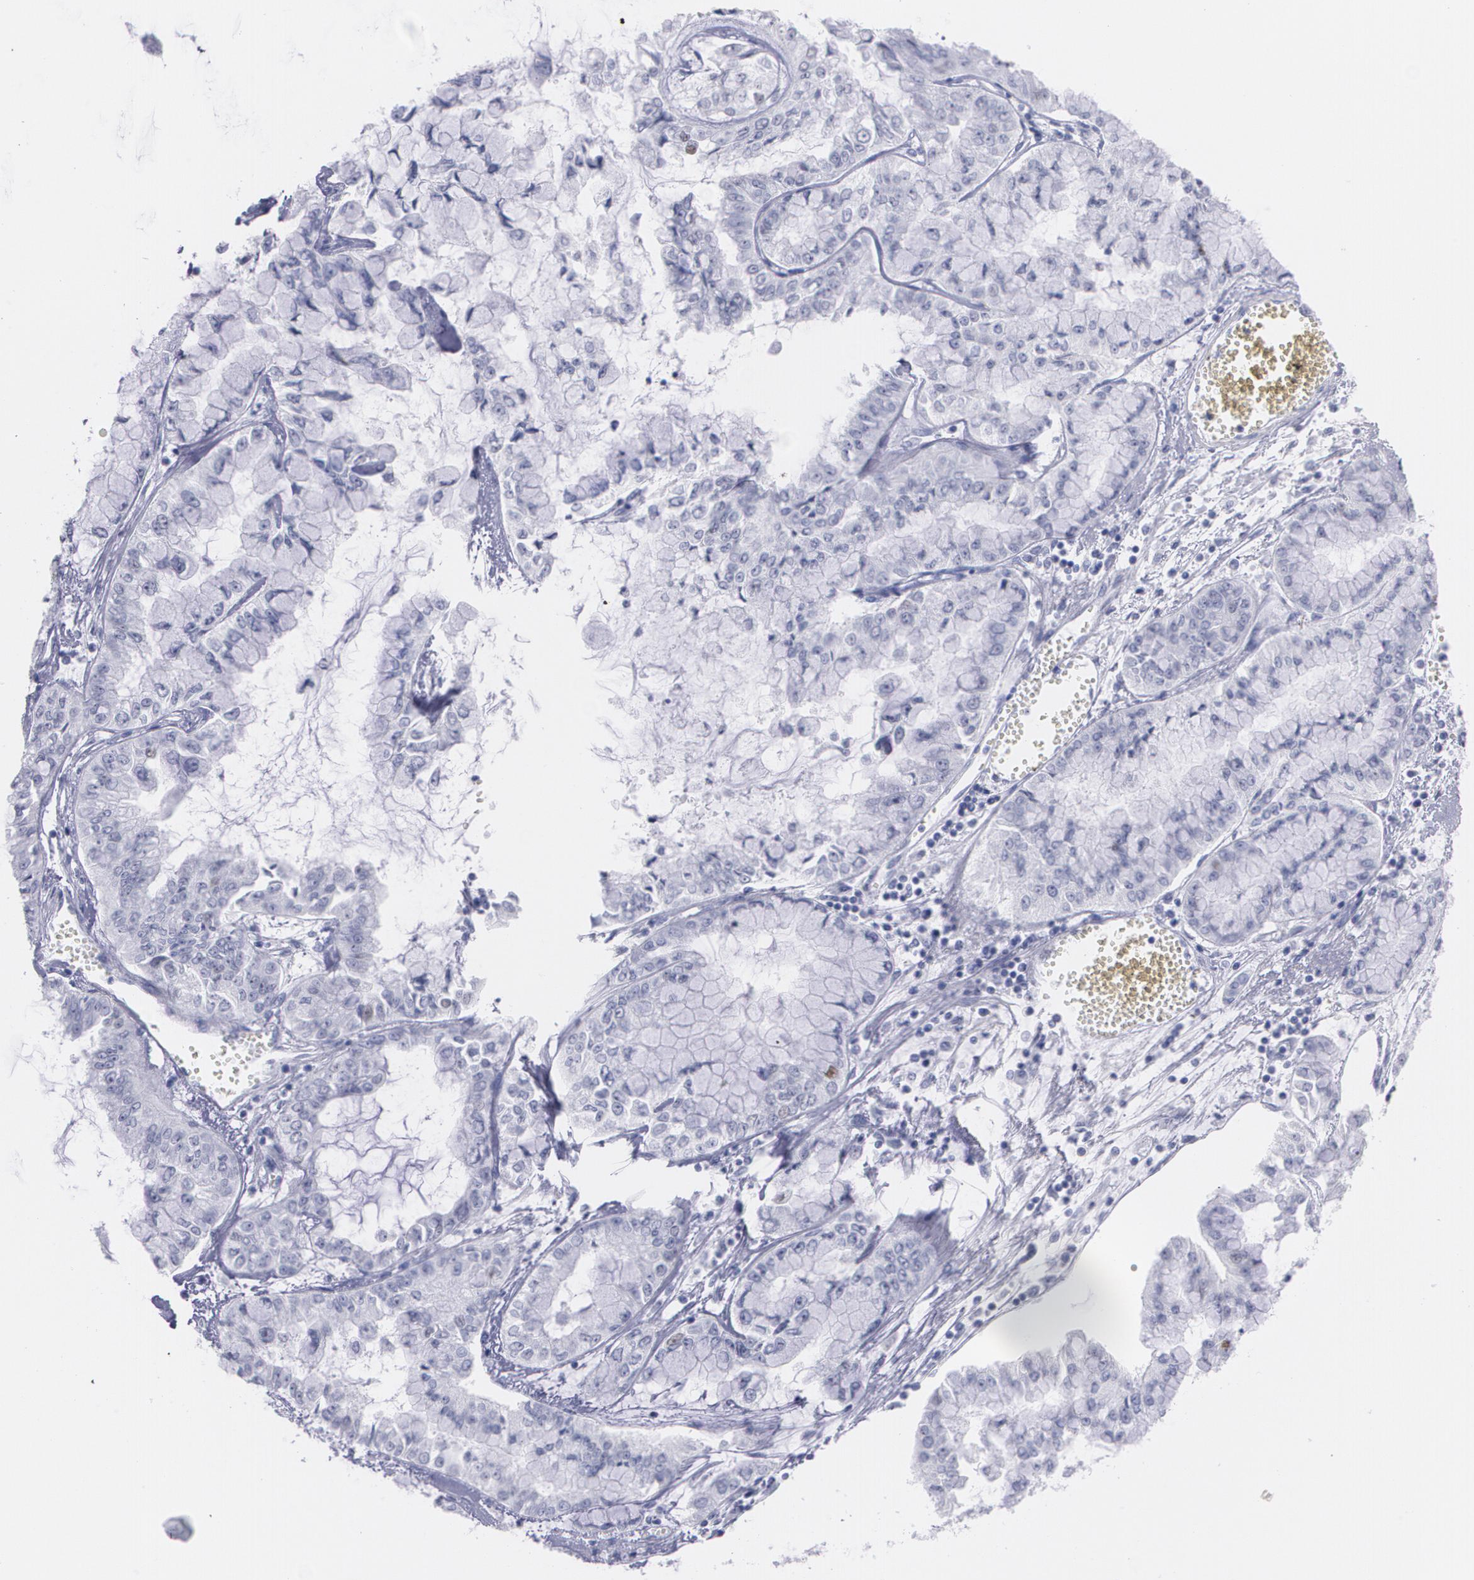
{"staining": {"intensity": "moderate", "quantity": "<25%", "location": "nuclear"}, "tissue": "liver cancer", "cell_type": "Tumor cells", "image_type": "cancer", "snomed": [{"axis": "morphology", "description": "Cholangiocarcinoma"}, {"axis": "topography", "description": "Liver"}], "caption": "Protein expression analysis of liver cholangiocarcinoma reveals moderate nuclear staining in about <25% of tumor cells.", "gene": "TP53", "patient": {"sex": "female", "age": 79}}